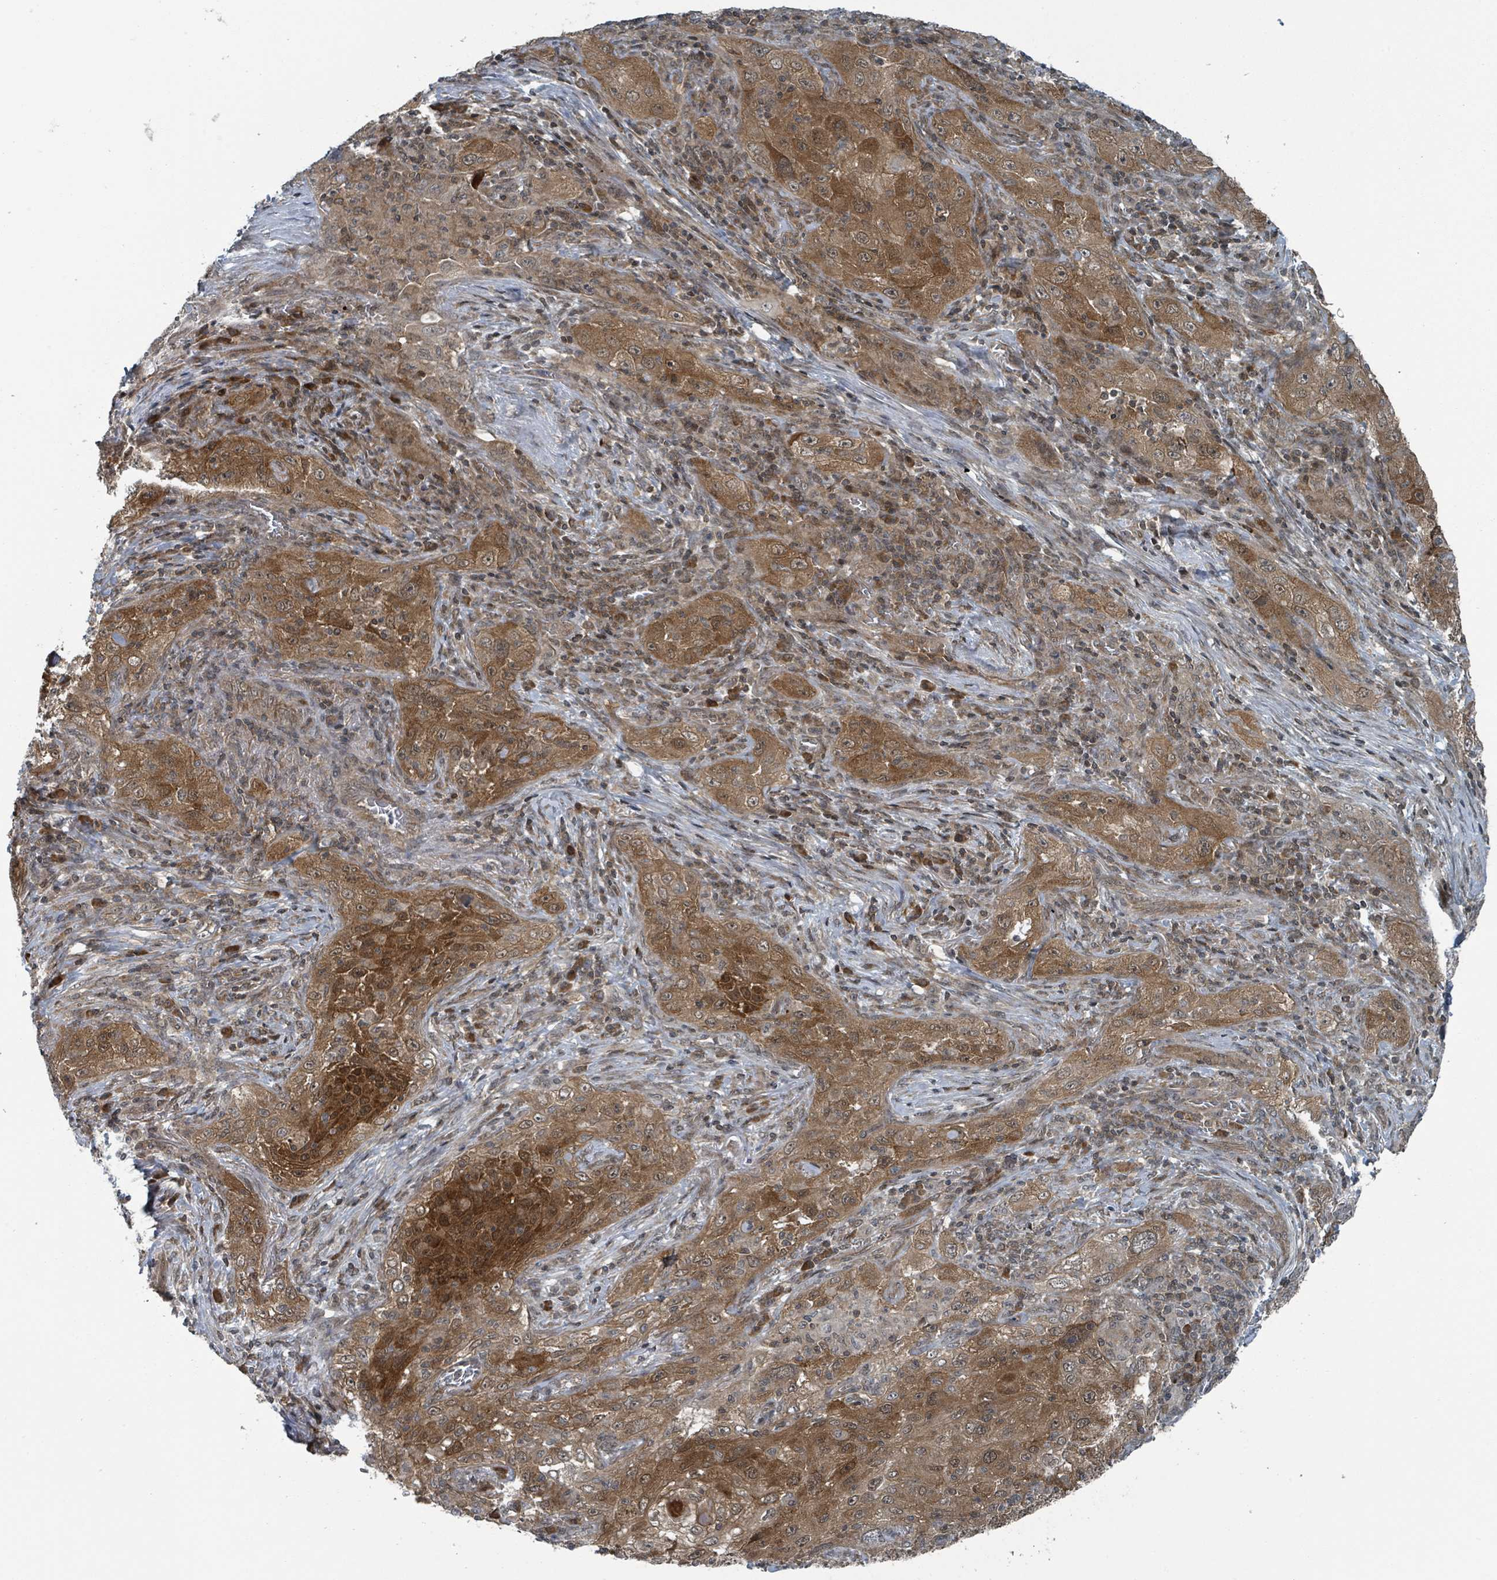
{"staining": {"intensity": "strong", "quantity": ">75%", "location": "cytoplasmic/membranous,nuclear"}, "tissue": "lung cancer", "cell_type": "Tumor cells", "image_type": "cancer", "snomed": [{"axis": "morphology", "description": "Squamous cell carcinoma, NOS"}, {"axis": "topography", "description": "Lung"}], "caption": "Lung cancer stained with IHC displays strong cytoplasmic/membranous and nuclear positivity in about >75% of tumor cells.", "gene": "GOLGA7", "patient": {"sex": "female", "age": 69}}